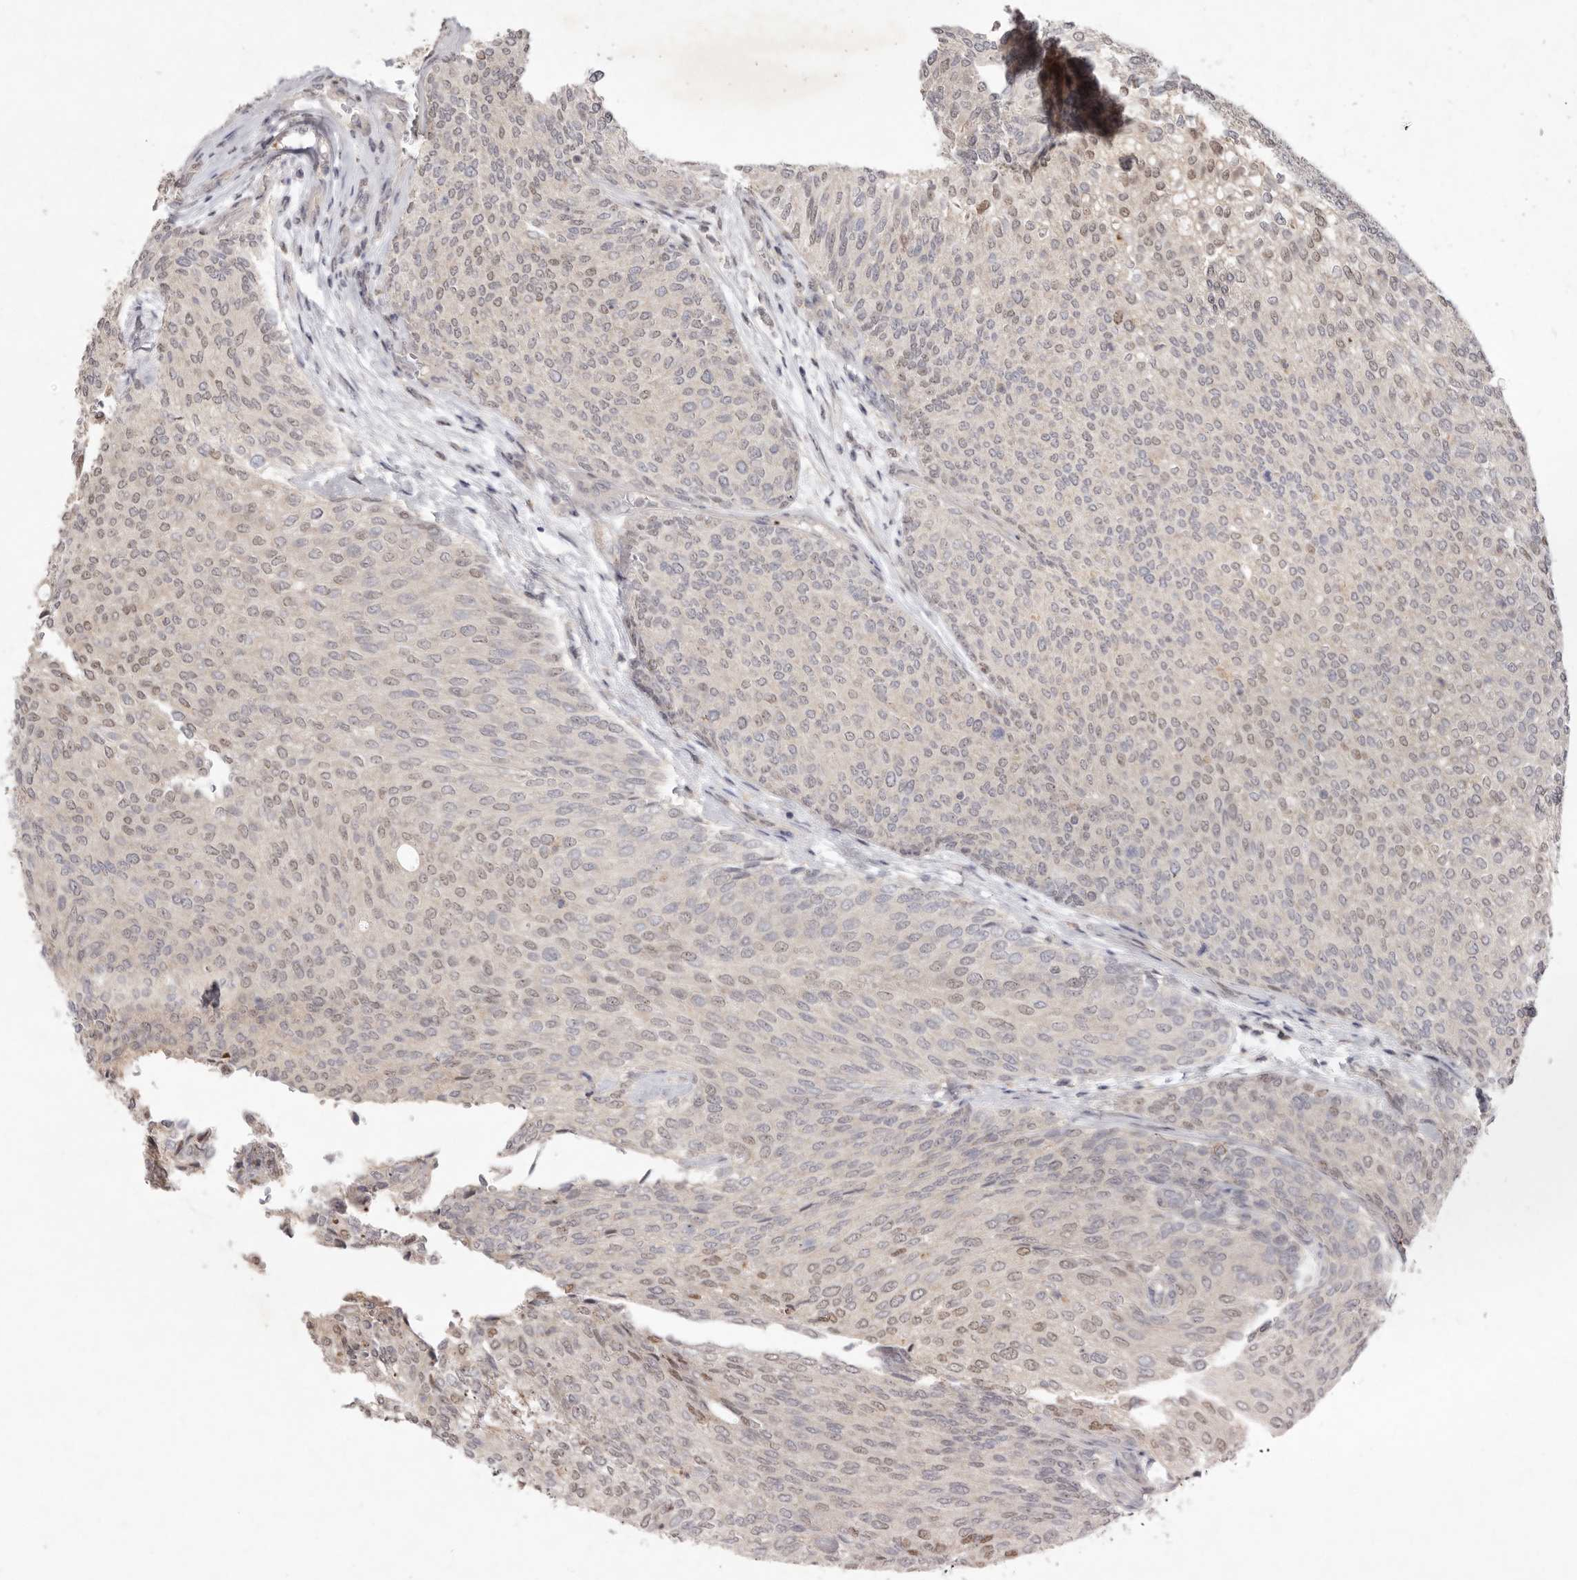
{"staining": {"intensity": "moderate", "quantity": "<25%", "location": "nuclear"}, "tissue": "urothelial cancer", "cell_type": "Tumor cells", "image_type": "cancer", "snomed": [{"axis": "morphology", "description": "Urothelial carcinoma, Low grade"}, {"axis": "topography", "description": "Urinary bladder"}], "caption": "This micrograph shows urothelial carcinoma (low-grade) stained with IHC to label a protein in brown. The nuclear of tumor cells show moderate positivity for the protein. Nuclei are counter-stained blue.", "gene": "TADA1", "patient": {"sex": "female", "age": 79}}